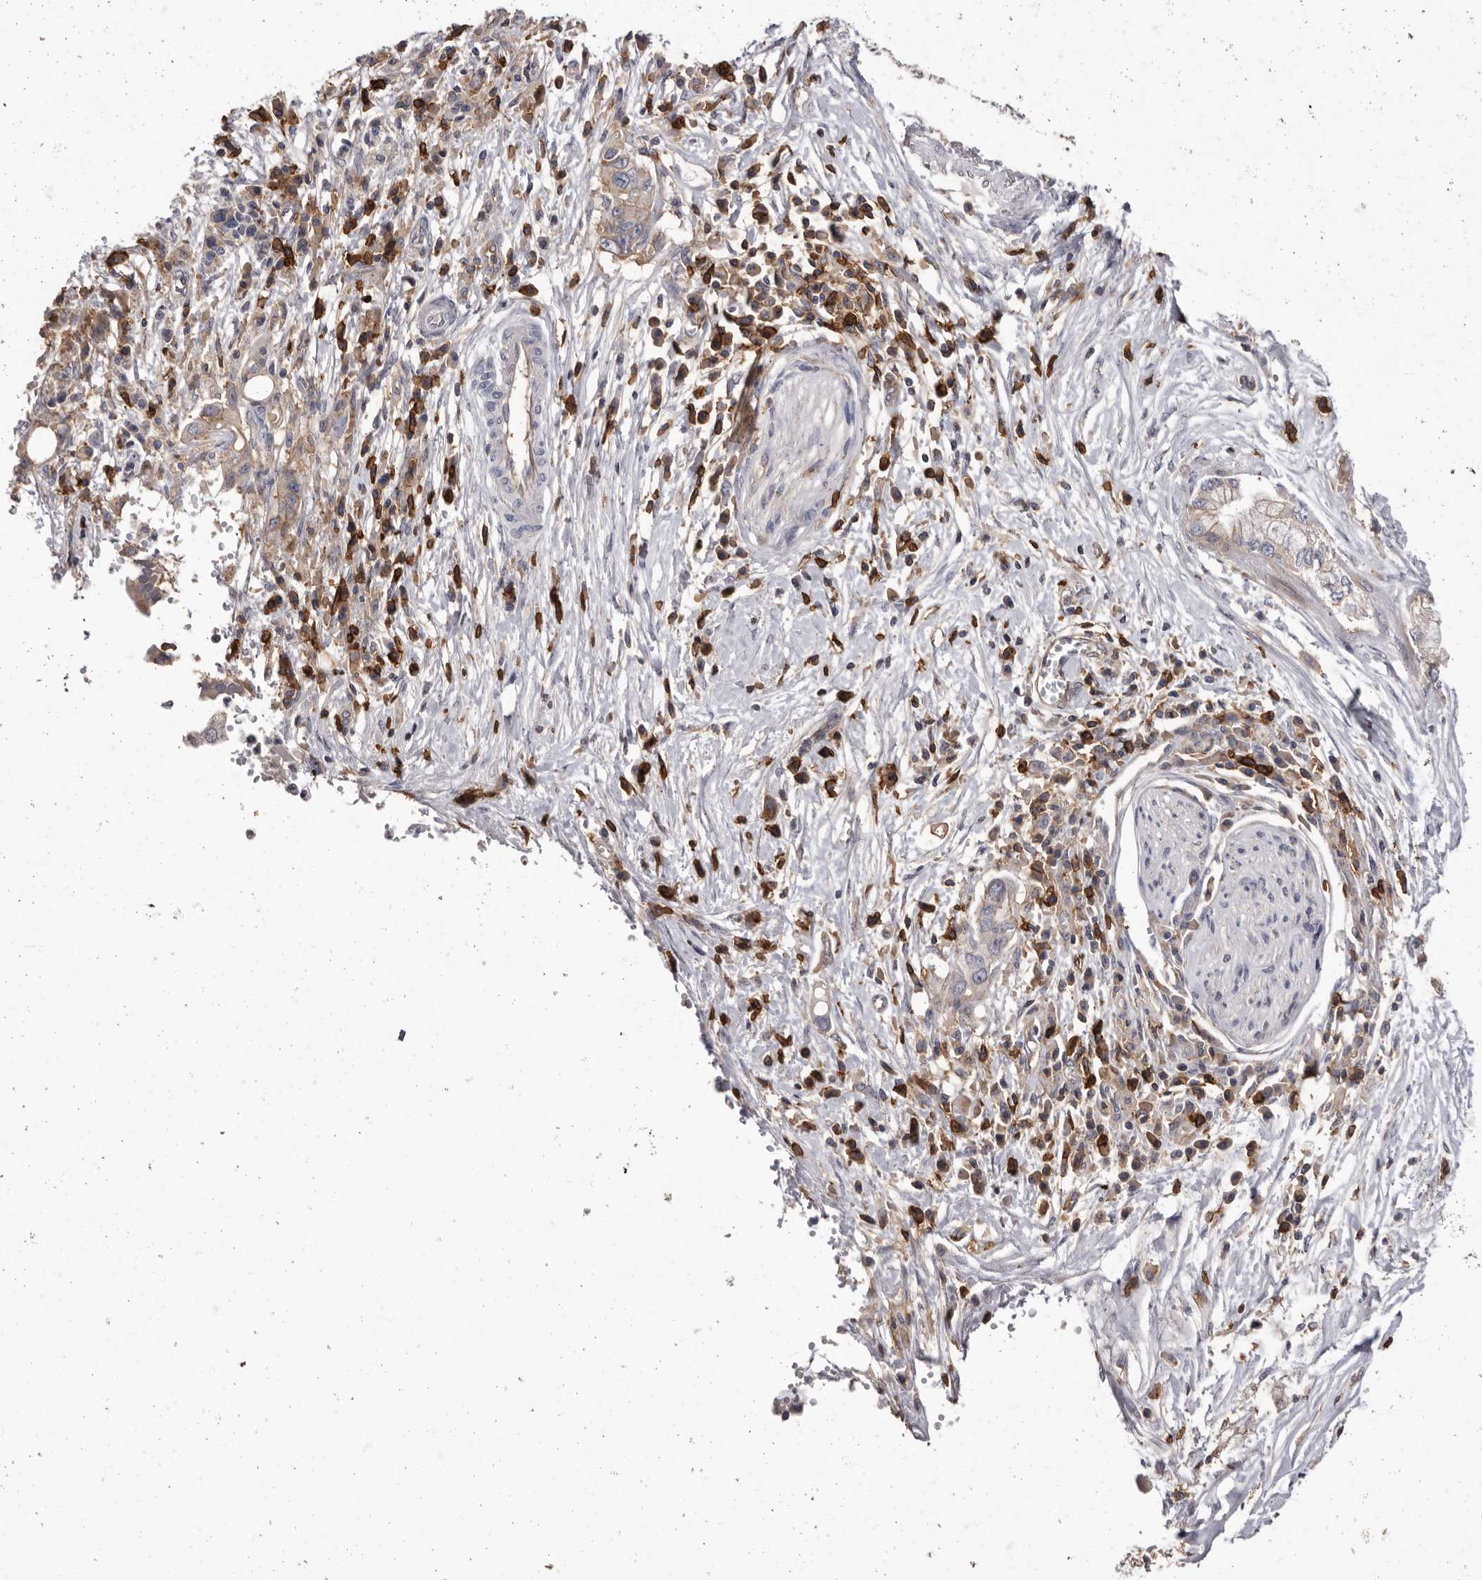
{"staining": {"intensity": "weak", "quantity": "25%-75%", "location": "cytoplasmic/membranous"}, "tissue": "pancreatic cancer", "cell_type": "Tumor cells", "image_type": "cancer", "snomed": [{"axis": "morphology", "description": "Adenocarcinoma, NOS"}, {"axis": "topography", "description": "Pancreas"}], "caption": "Immunohistochemistry micrograph of pancreatic adenocarcinoma stained for a protein (brown), which reveals low levels of weak cytoplasmic/membranous expression in about 25%-75% of tumor cells.", "gene": "MMACHC", "patient": {"sex": "female", "age": 73}}